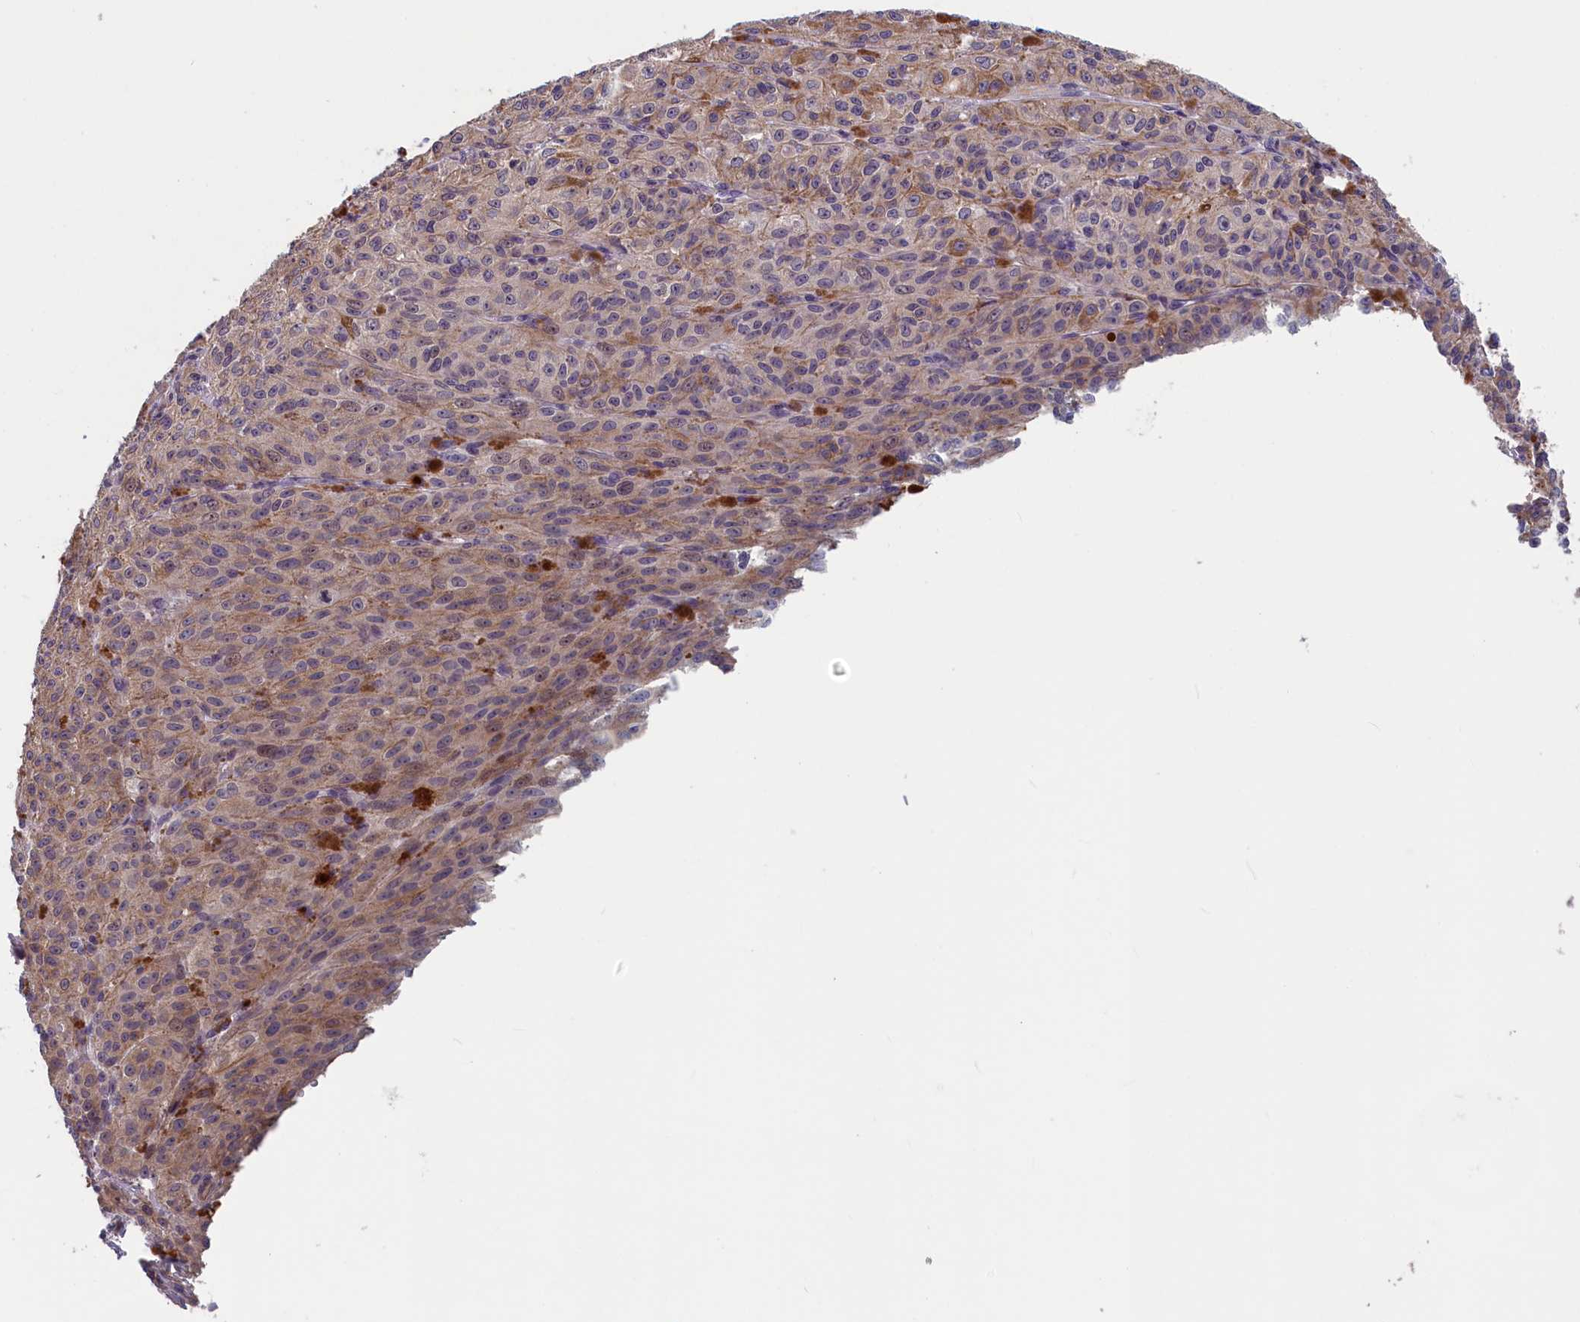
{"staining": {"intensity": "weak", "quantity": "<25%", "location": "cytoplasmic/membranous"}, "tissue": "melanoma", "cell_type": "Tumor cells", "image_type": "cancer", "snomed": [{"axis": "morphology", "description": "Malignant melanoma, NOS"}, {"axis": "topography", "description": "Skin"}], "caption": "High power microscopy histopathology image of an immunohistochemistry (IHC) photomicrograph of melanoma, revealing no significant staining in tumor cells. (DAB (3,3'-diaminobenzidine) IHC visualized using brightfield microscopy, high magnification).", "gene": "TMEM116", "patient": {"sex": "female", "age": 52}}